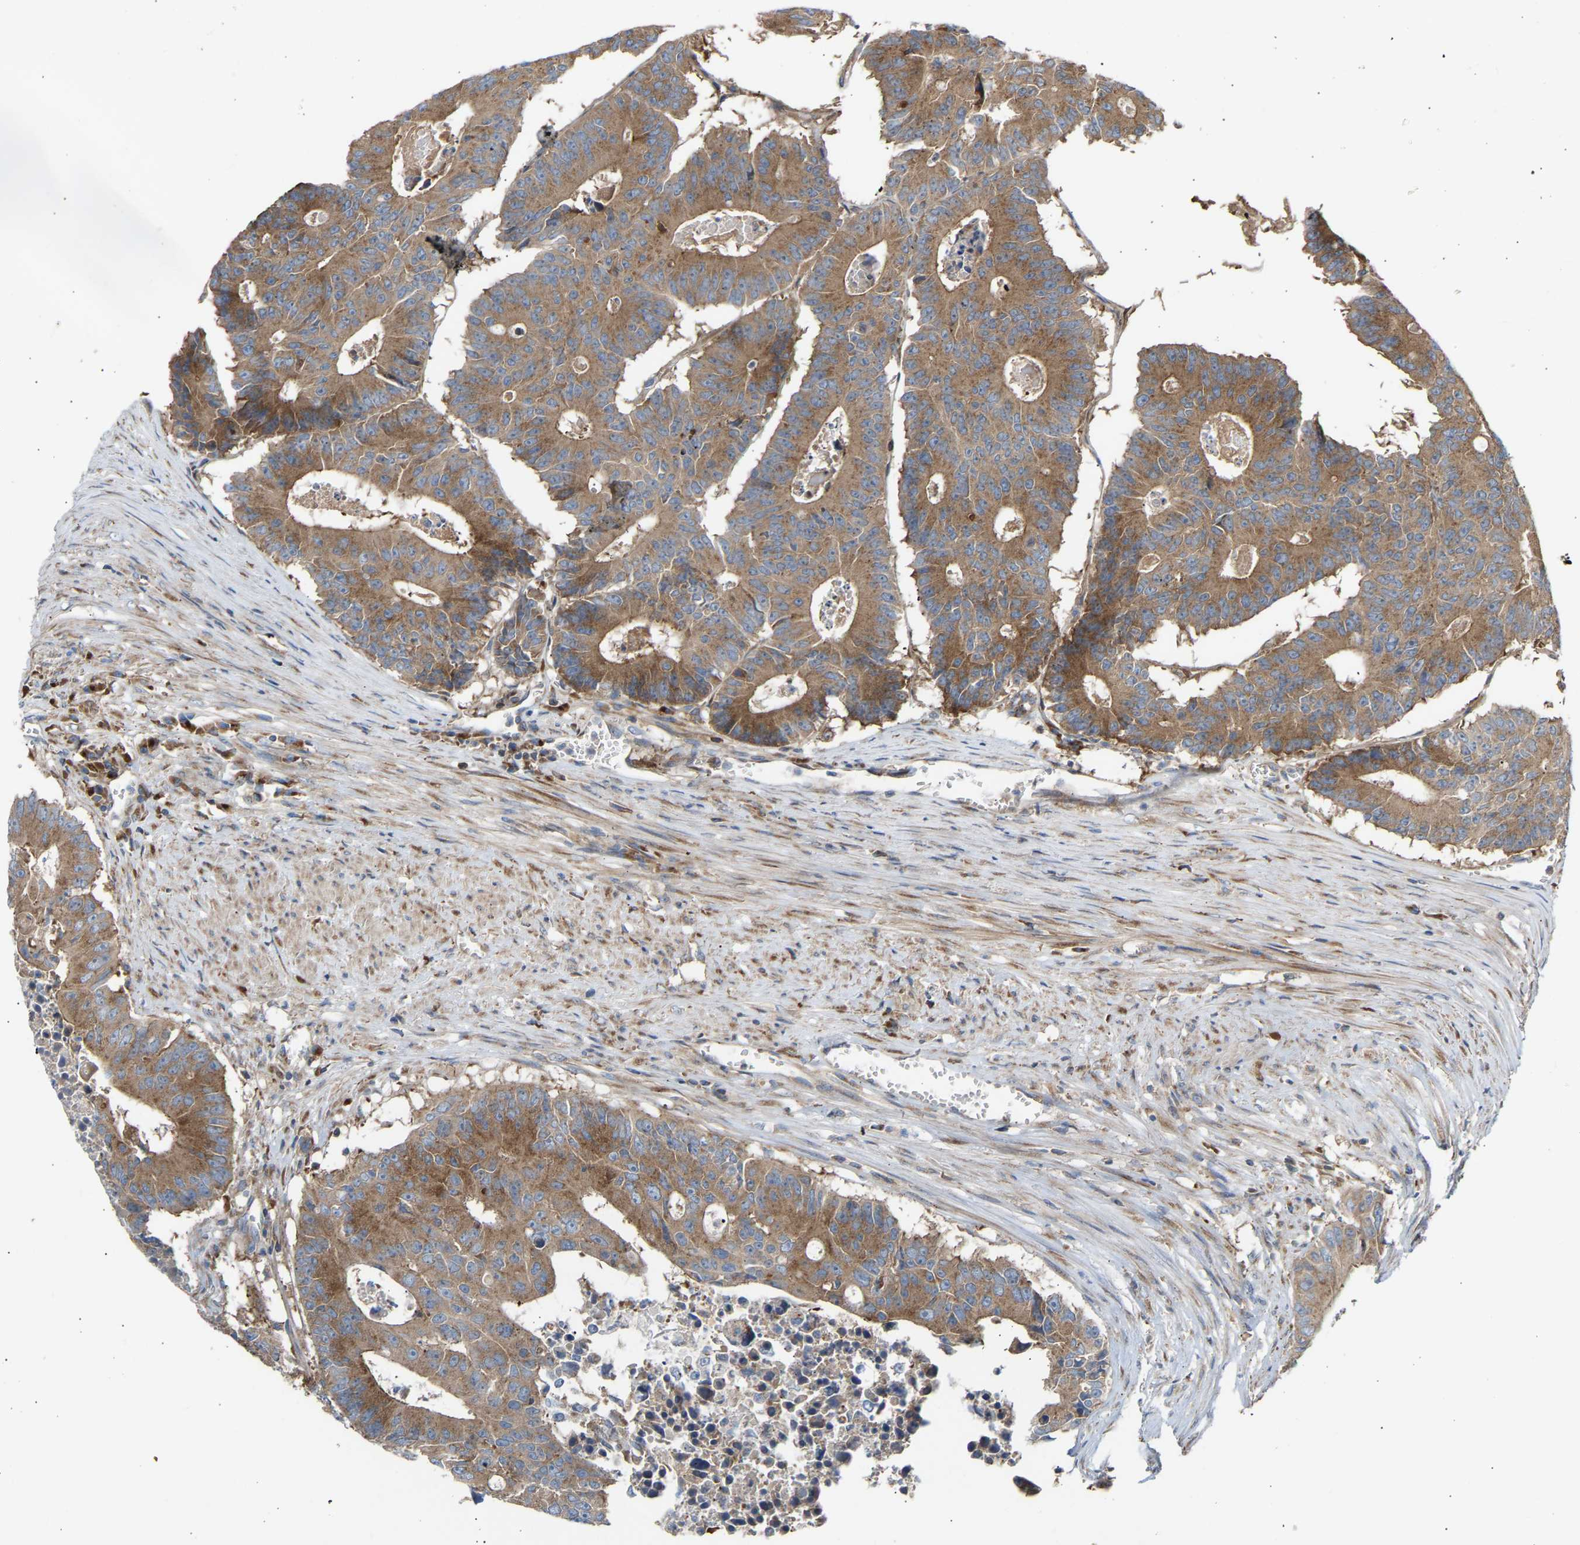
{"staining": {"intensity": "moderate", "quantity": ">75%", "location": "cytoplasmic/membranous"}, "tissue": "colorectal cancer", "cell_type": "Tumor cells", "image_type": "cancer", "snomed": [{"axis": "morphology", "description": "Adenocarcinoma, NOS"}, {"axis": "topography", "description": "Colon"}], "caption": "Protein staining of colorectal cancer tissue demonstrates moderate cytoplasmic/membranous staining in approximately >75% of tumor cells.", "gene": "GCN1", "patient": {"sex": "male", "age": 87}}